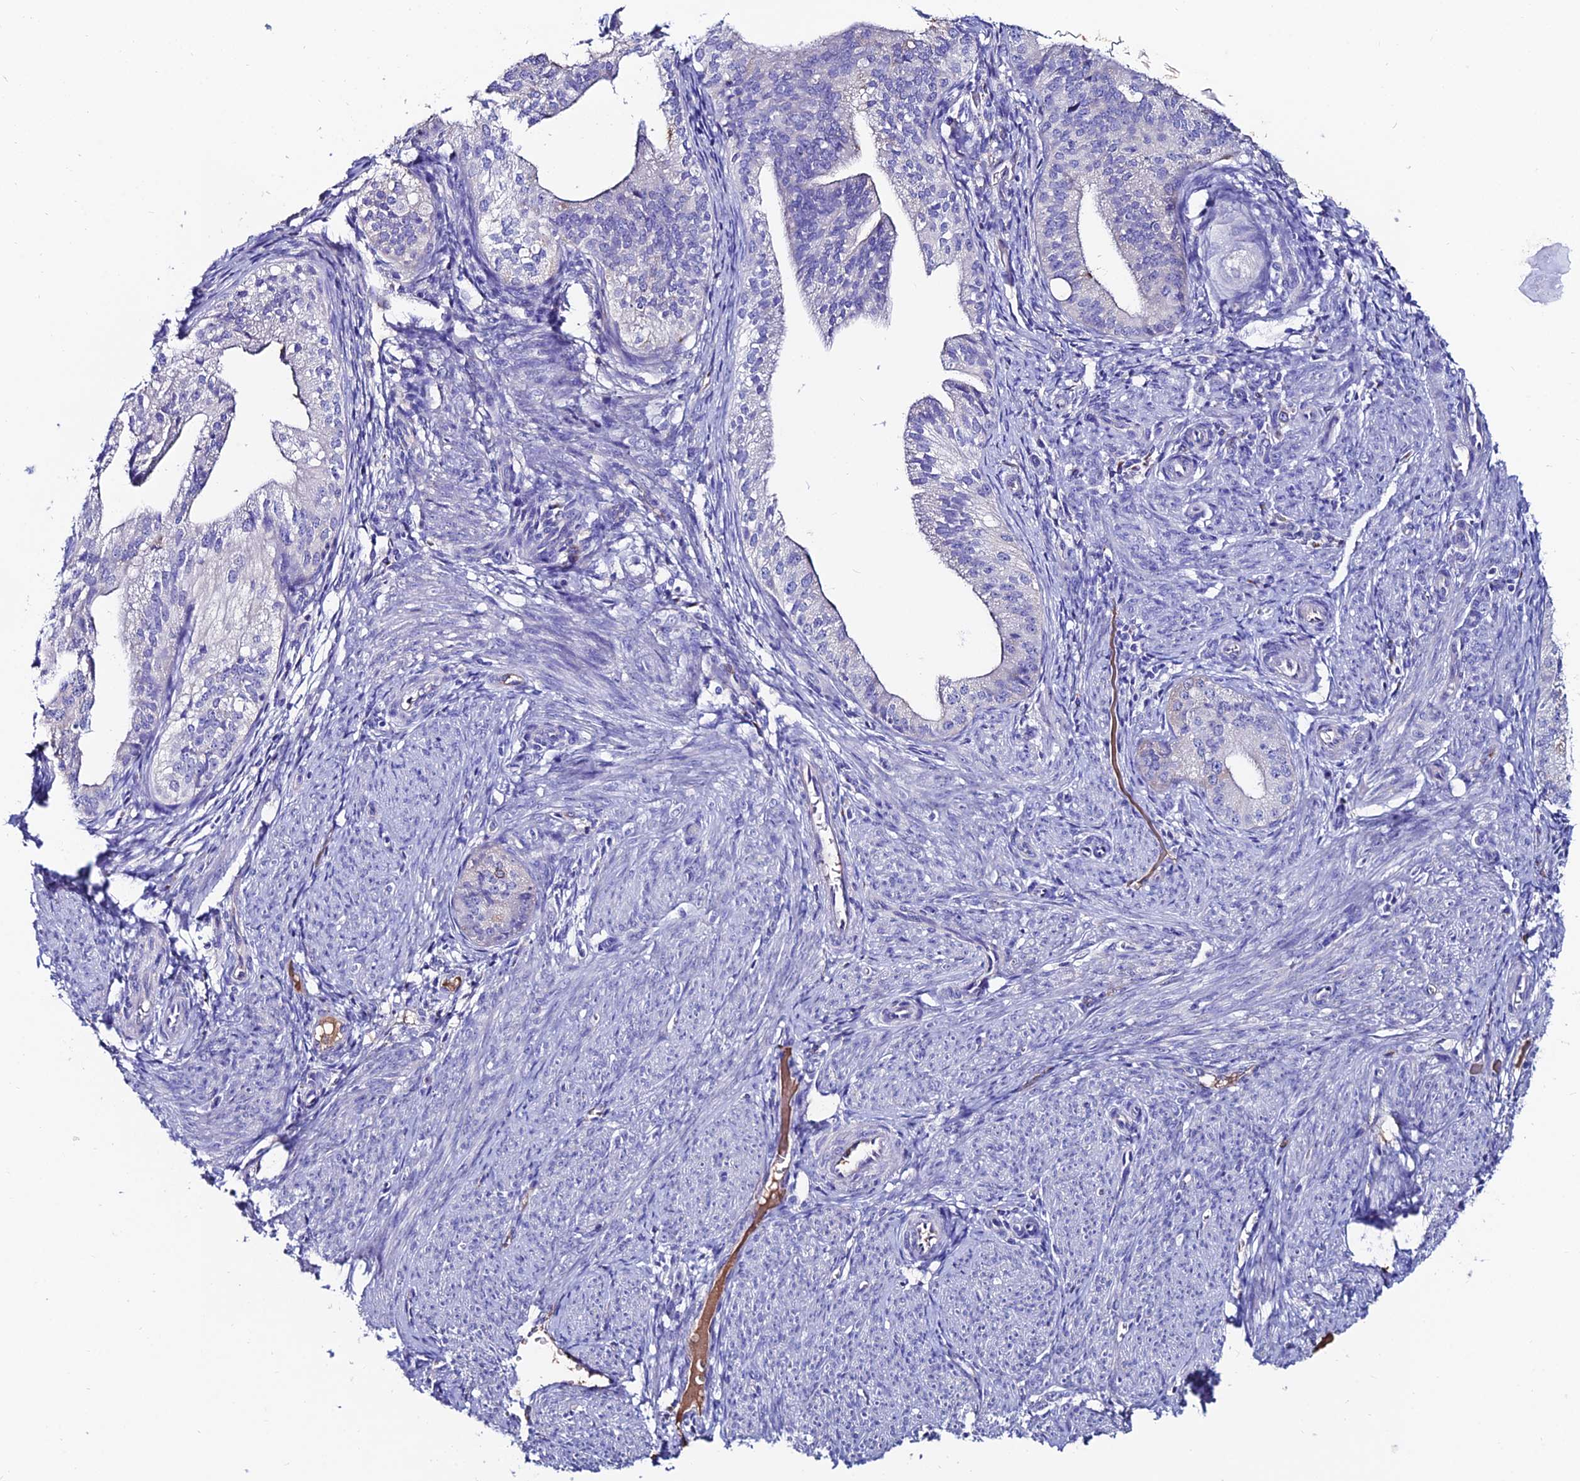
{"staining": {"intensity": "negative", "quantity": "none", "location": "none"}, "tissue": "endometrial cancer", "cell_type": "Tumor cells", "image_type": "cancer", "snomed": [{"axis": "morphology", "description": "Adenocarcinoma, NOS"}, {"axis": "topography", "description": "Endometrium"}], "caption": "A photomicrograph of human endometrial cancer (adenocarcinoma) is negative for staining in tumor cells.", "gene": "SLC25A16", "patient": {"sex": "female", "age": 50}}